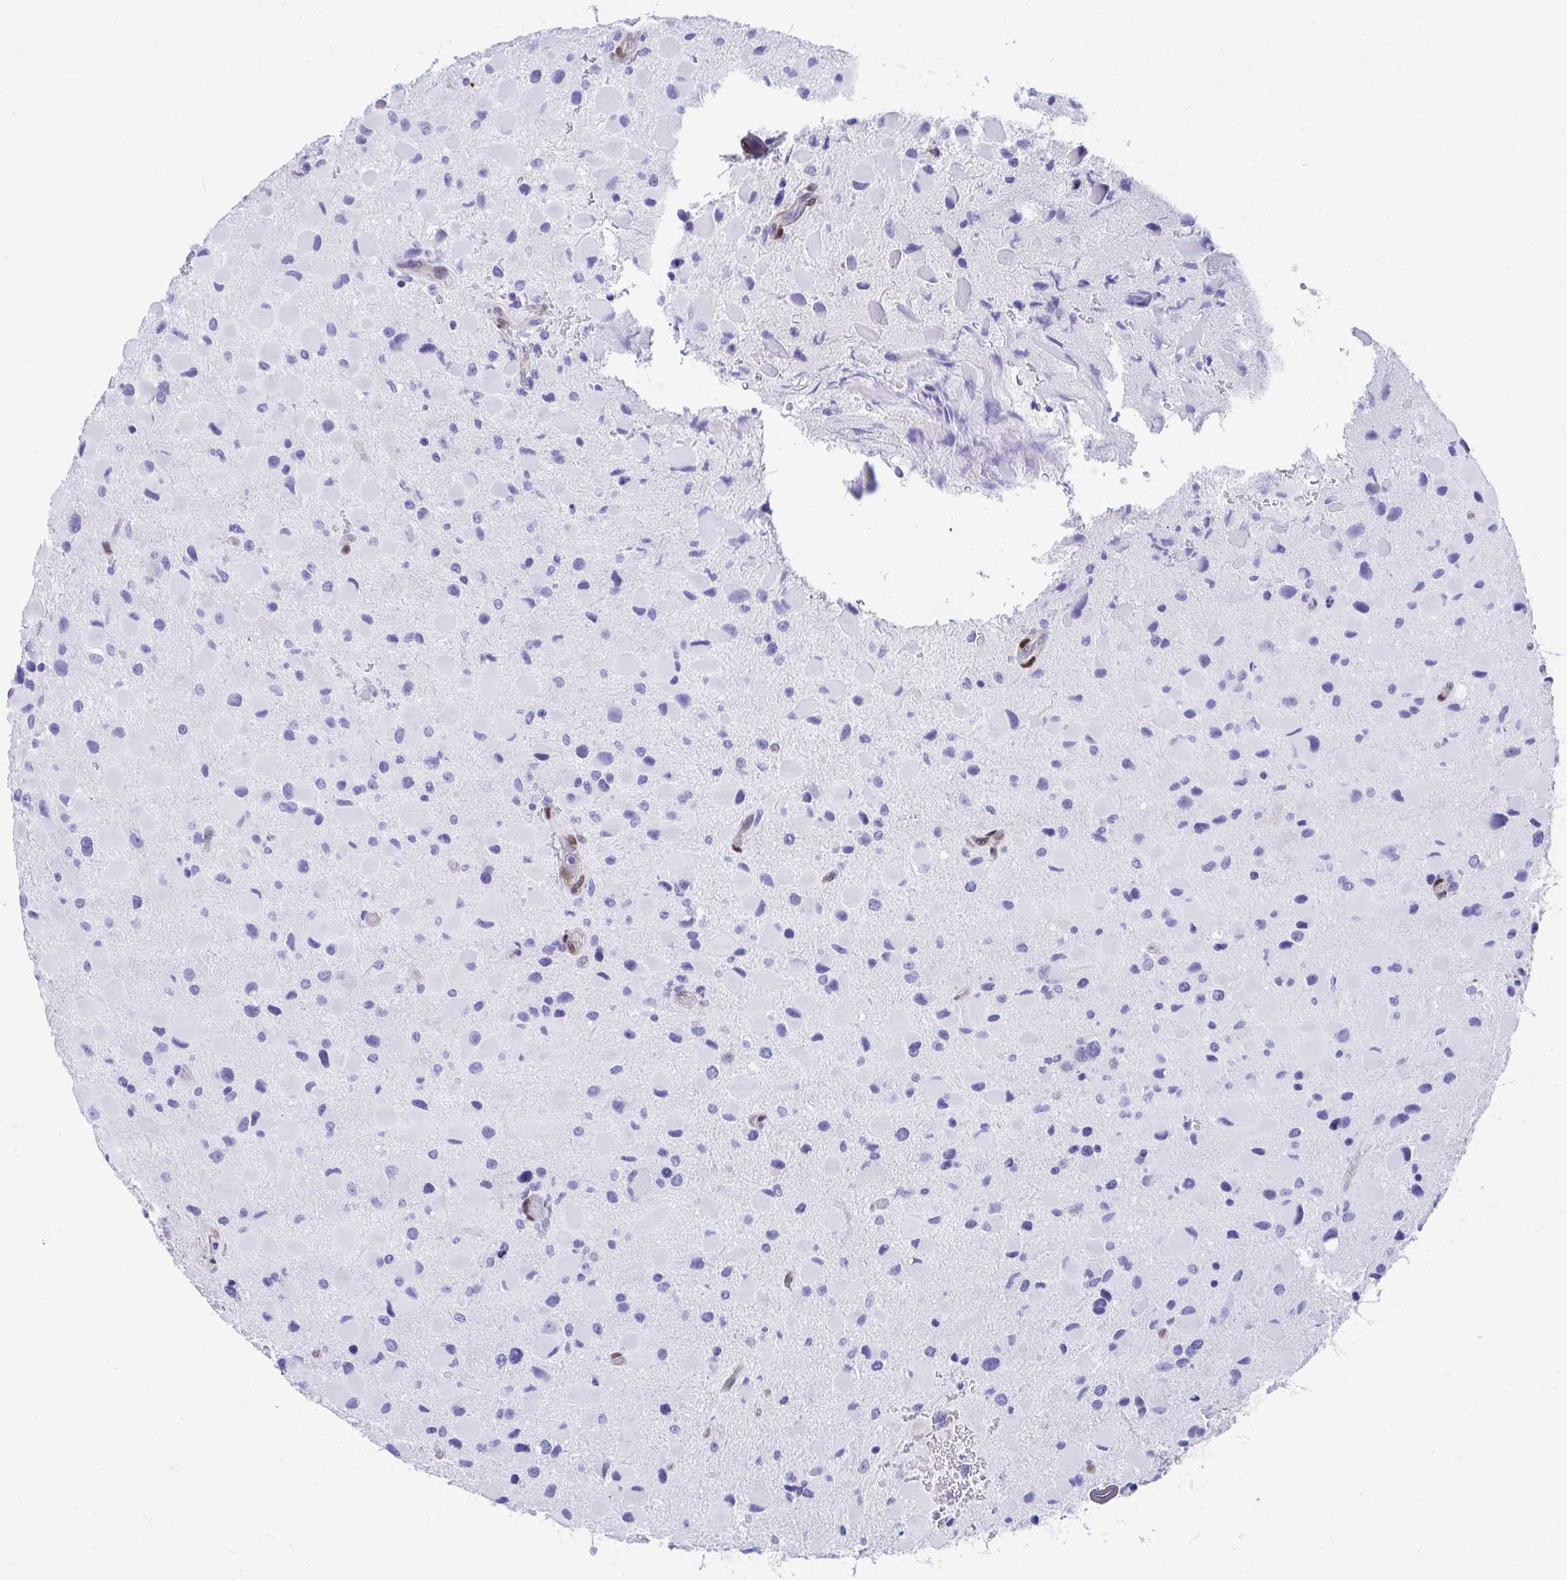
{"staining": {"intensity": "negative", "quantity": "none", "location": "none"}, "tissue": "glioma", "cell_type": "Tumor cells", "image_type": "cancer", "snomed": [{"axis": "morphology", "description": "Glioma, malignant, Low grade"}, {"axis": "topography", "description": "Brain"}], "caption": "Tumor cells show no significant protein positivity in glioma.", "gene": "RBPMS", "patient": {"sex": "female", "age": 32}}